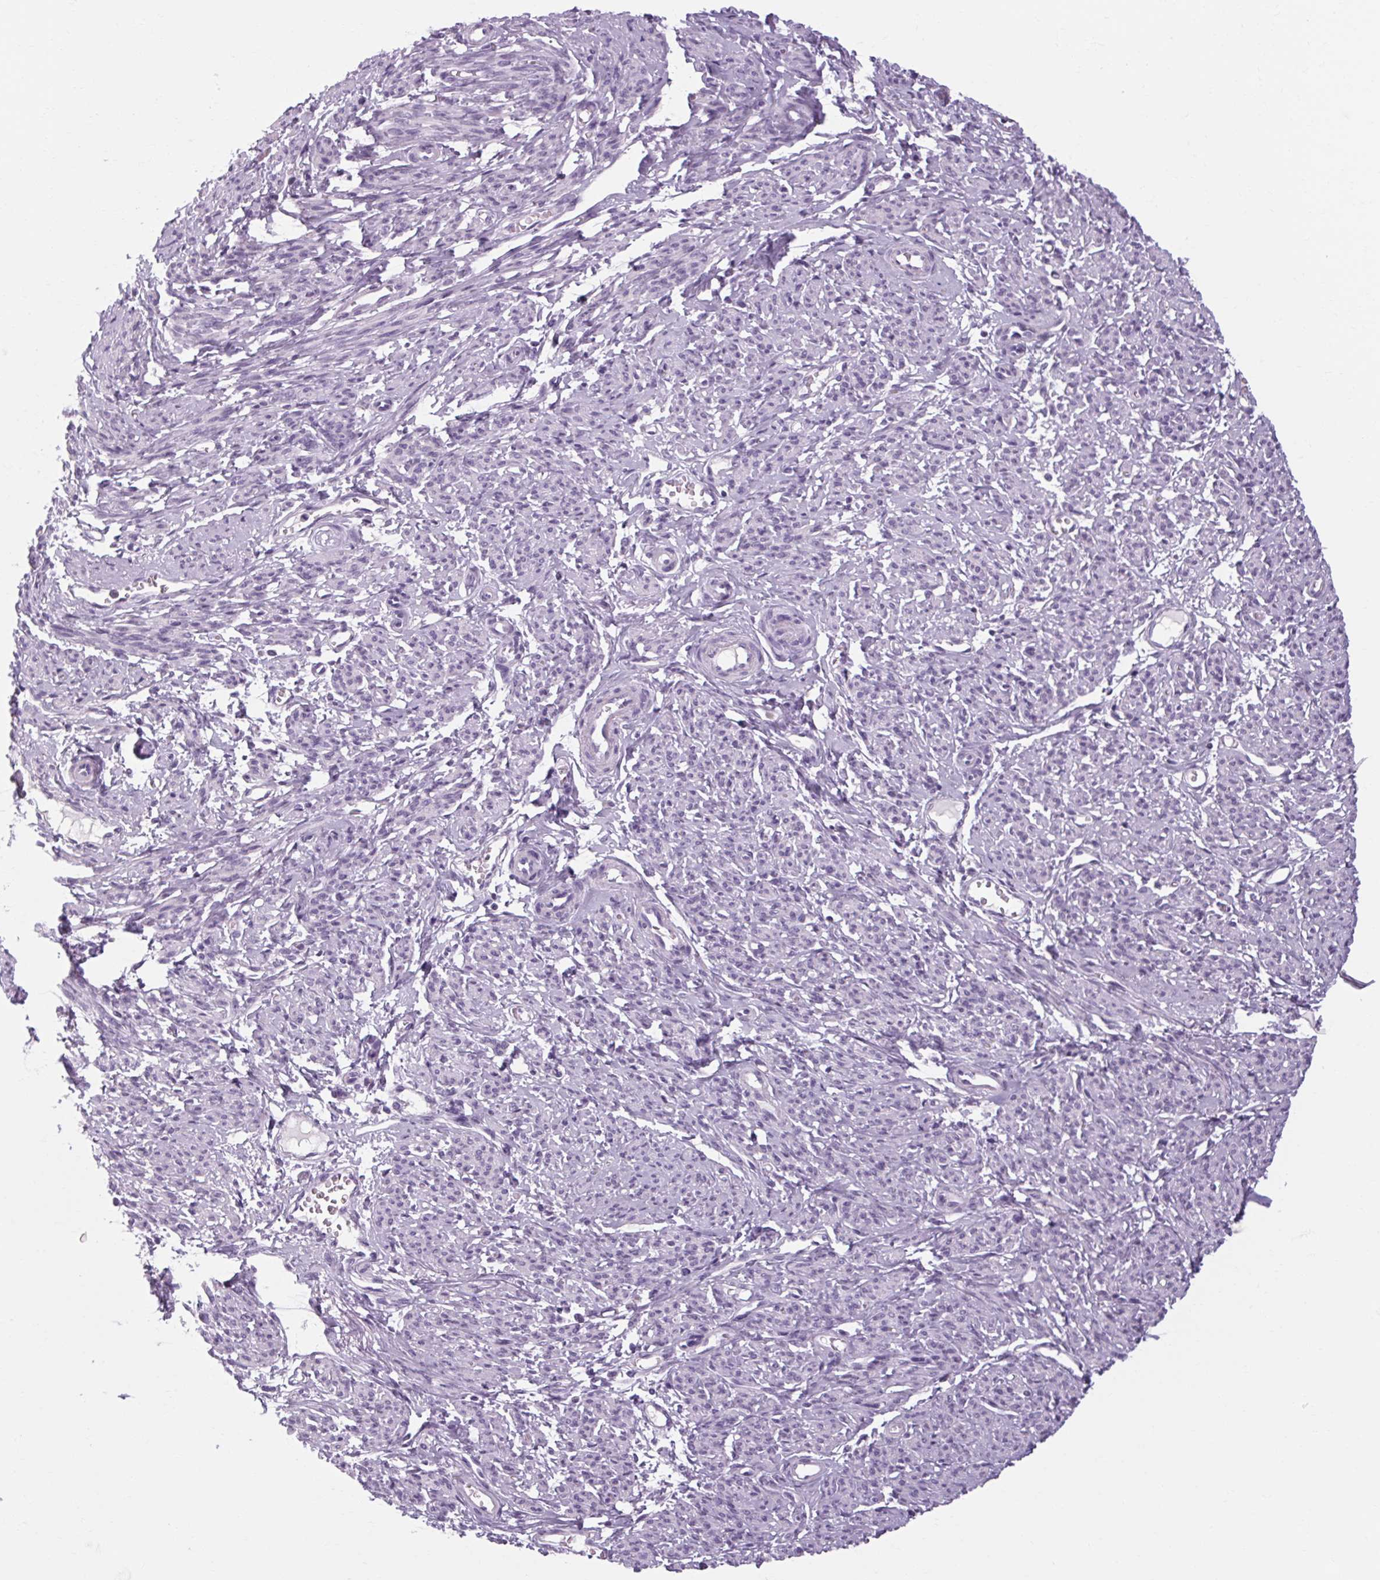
{"staining": {"intensity": "negative", "quantity": "none", "location": "none"}, "tissue": "smooth muscle", "cell_type": "Smooth muscle cells", "image_type": "normal", "snomed": [{"axis": "morphology", "description": "Normal tissue, NOS"}, {"axis": "topography", "description": "Smooth muscle"}], "caption": "Immunohistochemical staining of normal smooth muscle displays no significant positivity in smooth muscle cells.", "gene": "POMC", "patient": {"sex": "female", "age": 65}}